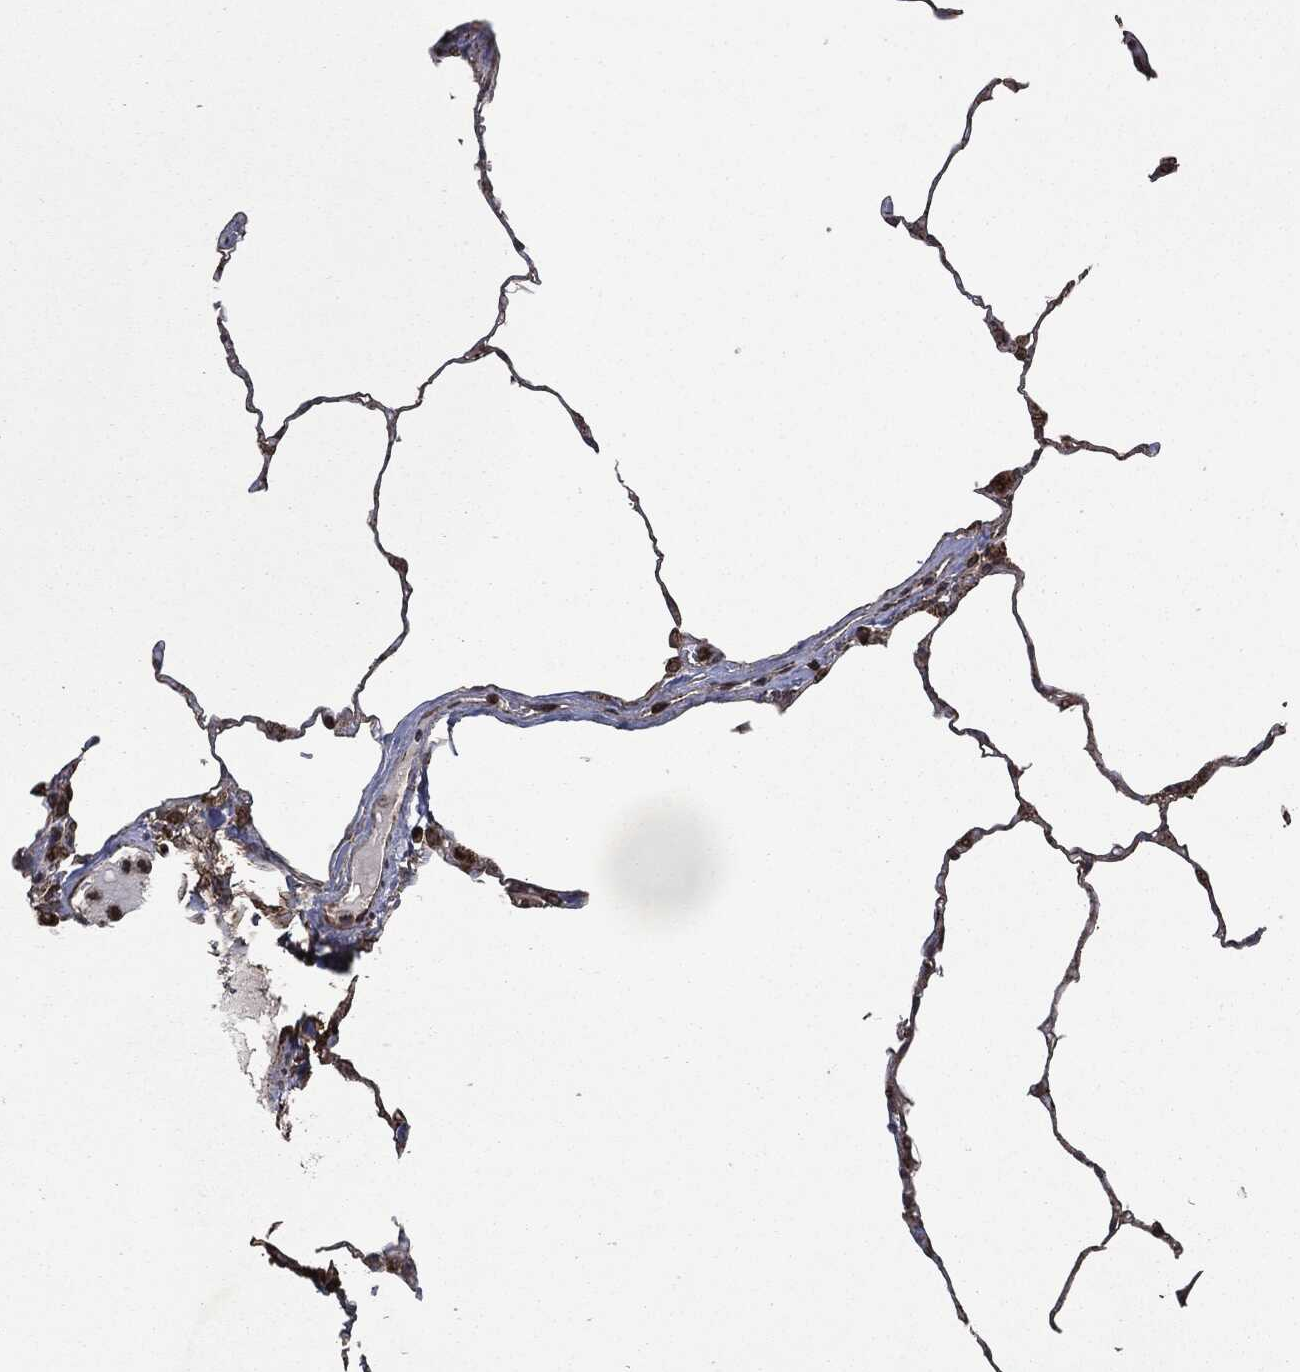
{"staining": {"intensity": "moderate", "quantity": "<25%", "location": "cytoplasmic/membranous,nuclear"}, "tissue": "lung", "cell_type": "Alveolar cells", "image_type": "normal", "snomed": [{"axis": "morphology", "description": "Normal tissue, NOS"}, {"axis": "morphology", "description": "Adenocarcinoma, metastatic, NOS"}, {"axis": "topography", "description": "Lung"}], "caption": "Immunohistochemistry of normal human lung exhibits low levels of moderate cytoplasmic/membranous,nuclear expression in about <25% of alveolar cells. (Brightfield microscopy of DAB IHC at high magnification).", "gene": "LIG3", "patient": {"sex": "male", "age": 45}}